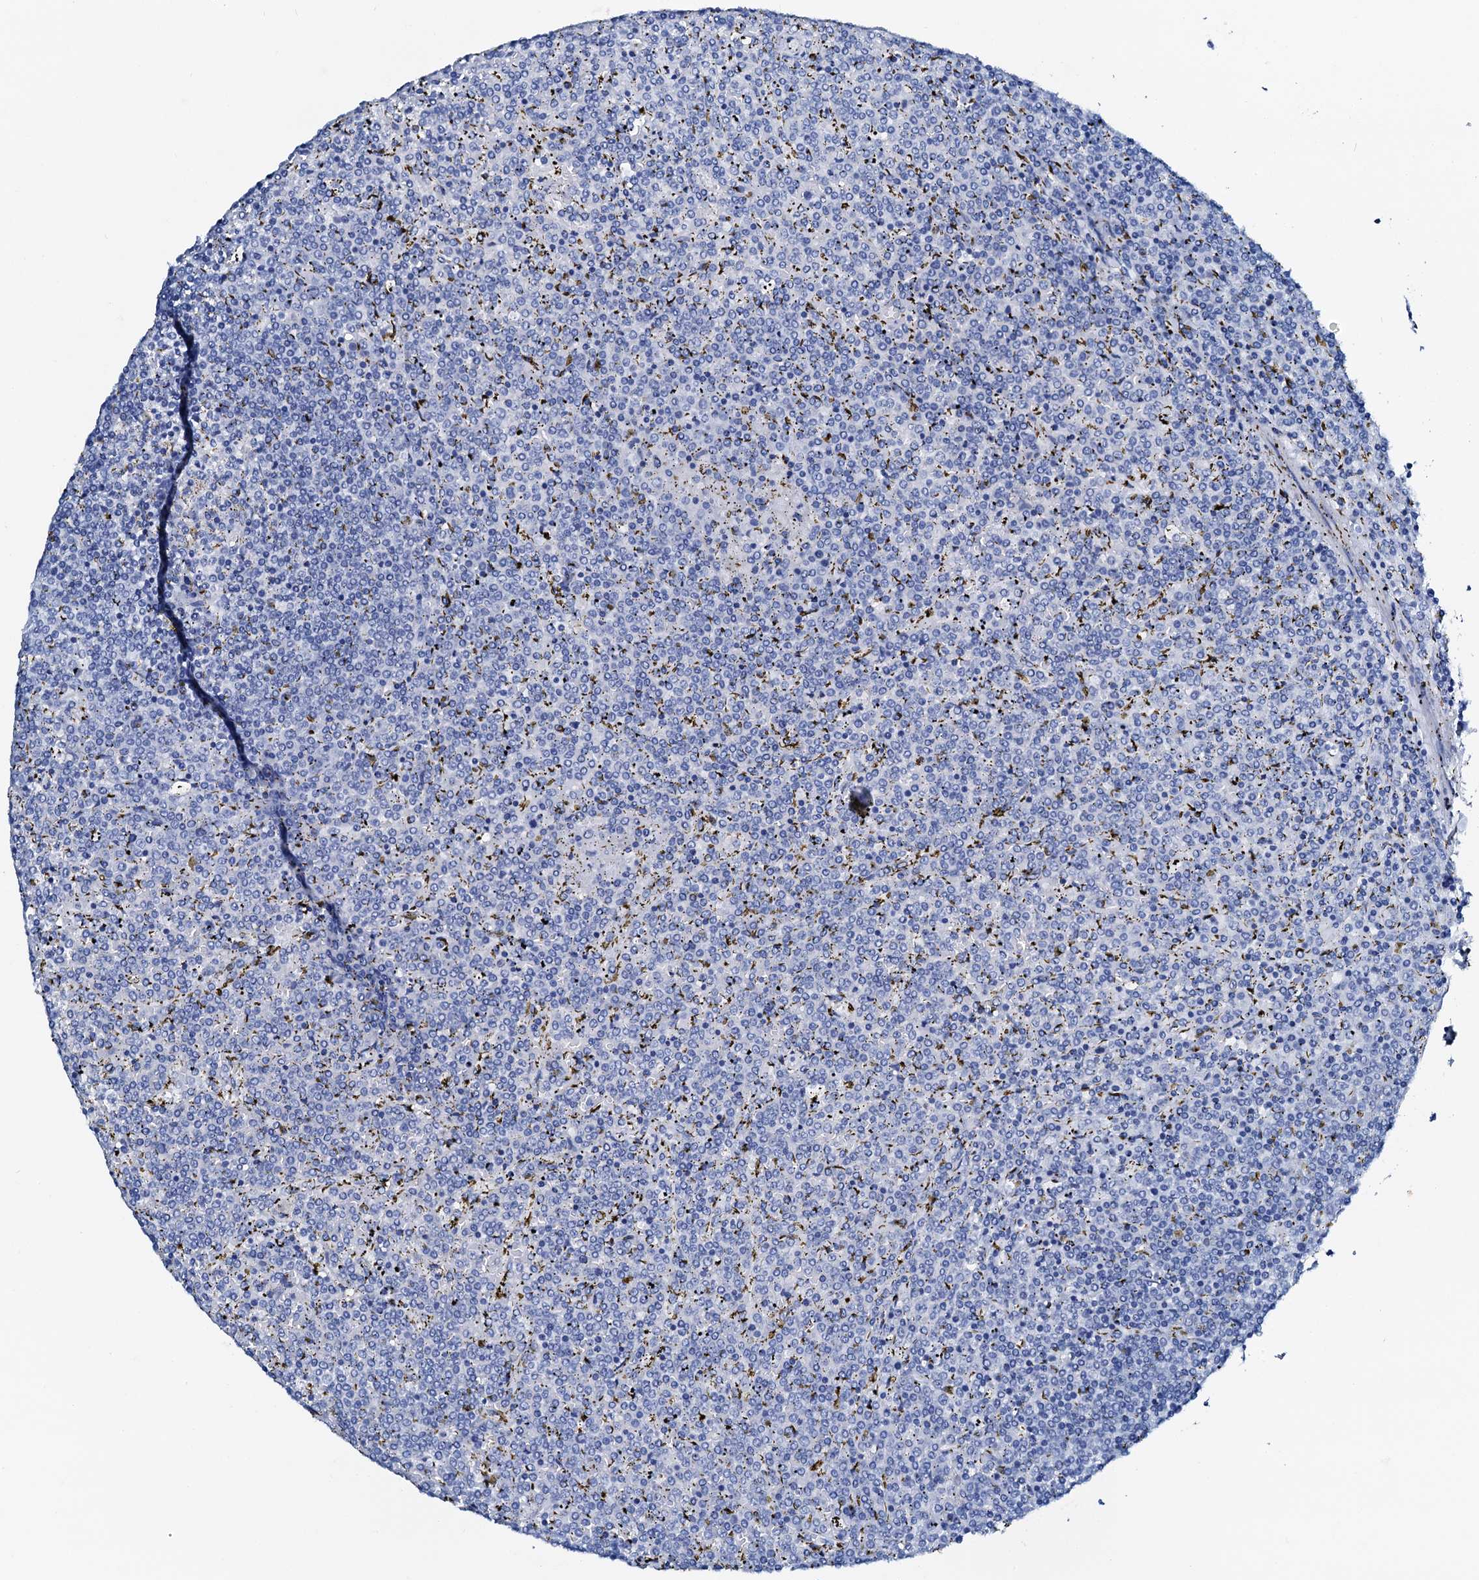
{"staining": {"intensity": "negative", "quantity": "none", "location": "none"}, "tissue": "lymphoma", "cell_type": "Tumor cells", "image_type": "cancer", "snomed": [{"axis": "morphology", "description": "Malignant lymphoma, non-Hodgkin's type, Low grade"}, {"axis": "topography", "description": "Spleen"}], "caption": "Immunohistochemistry (IHC) of malignant lymphoma, non-Hodgkin's type (low-grade) demonstrates no staining in tumor cells.", "gene": "PTH", "patient": {"sex": "female", "age": 19}}